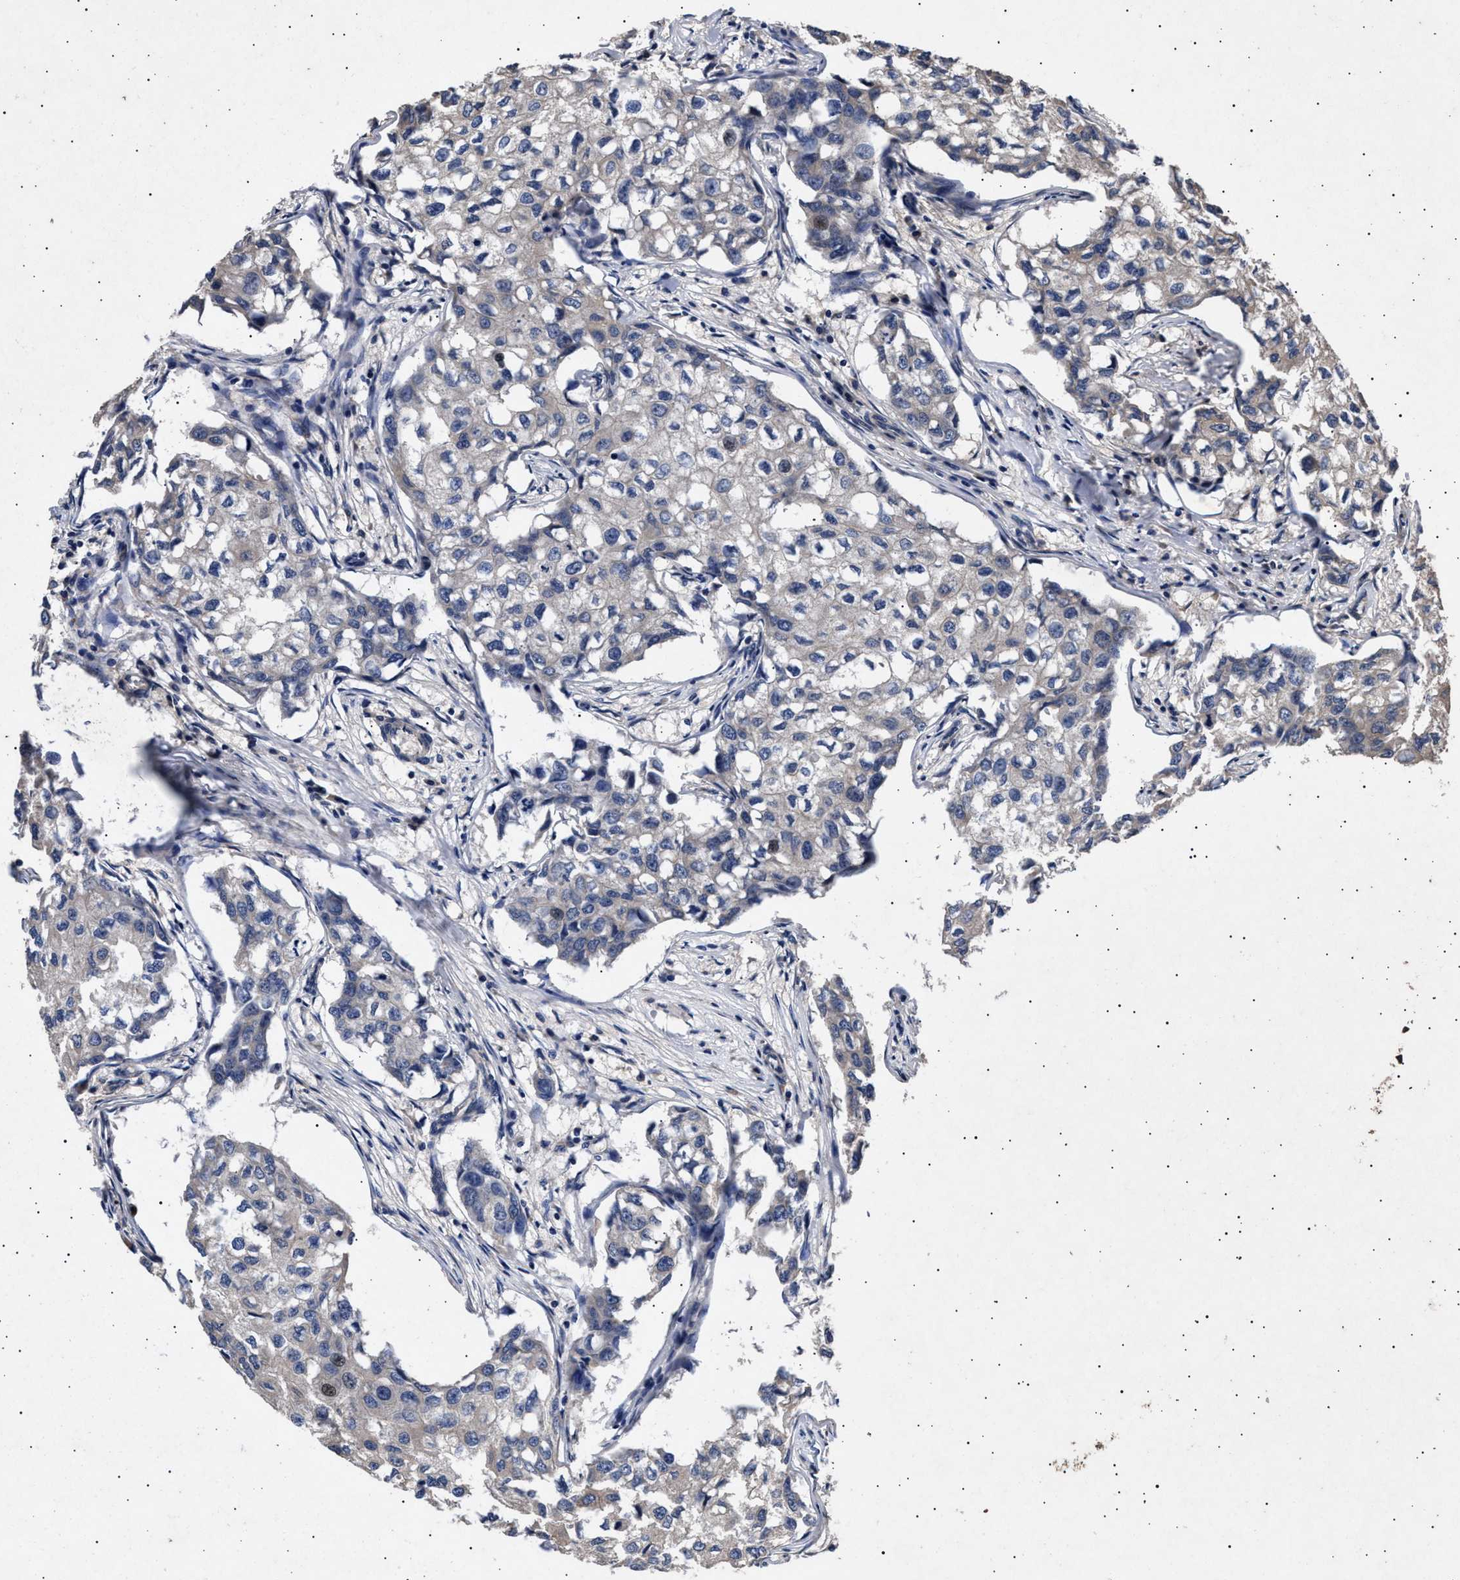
{"staining": {"intensity": "weak", "quantity": "25%-75%", "location": "cytoplasmic/membranous"}, "tissue": "breast cancer", "cell_type": "Tumor cells", "image_type": "cancer", "snomed": [{"axis": "morphology", "description": "Duct carcinoma"}, {"axis": "topography", "description": "Breast"}], "caption": "Protein staining of breast invasive ductal carcinoma tissue reveals weak cytoplasmic/membranous expression in about 25%-75% of tumor cells. The staining is performed using DAB (3,3'-diaminobenzidine) brown chromogen to label protein expression. The nuclei are counter-stained blue using hematoxylin.", "gene": "ITGB5", "patient": {"sex": "female", "age": 27}}